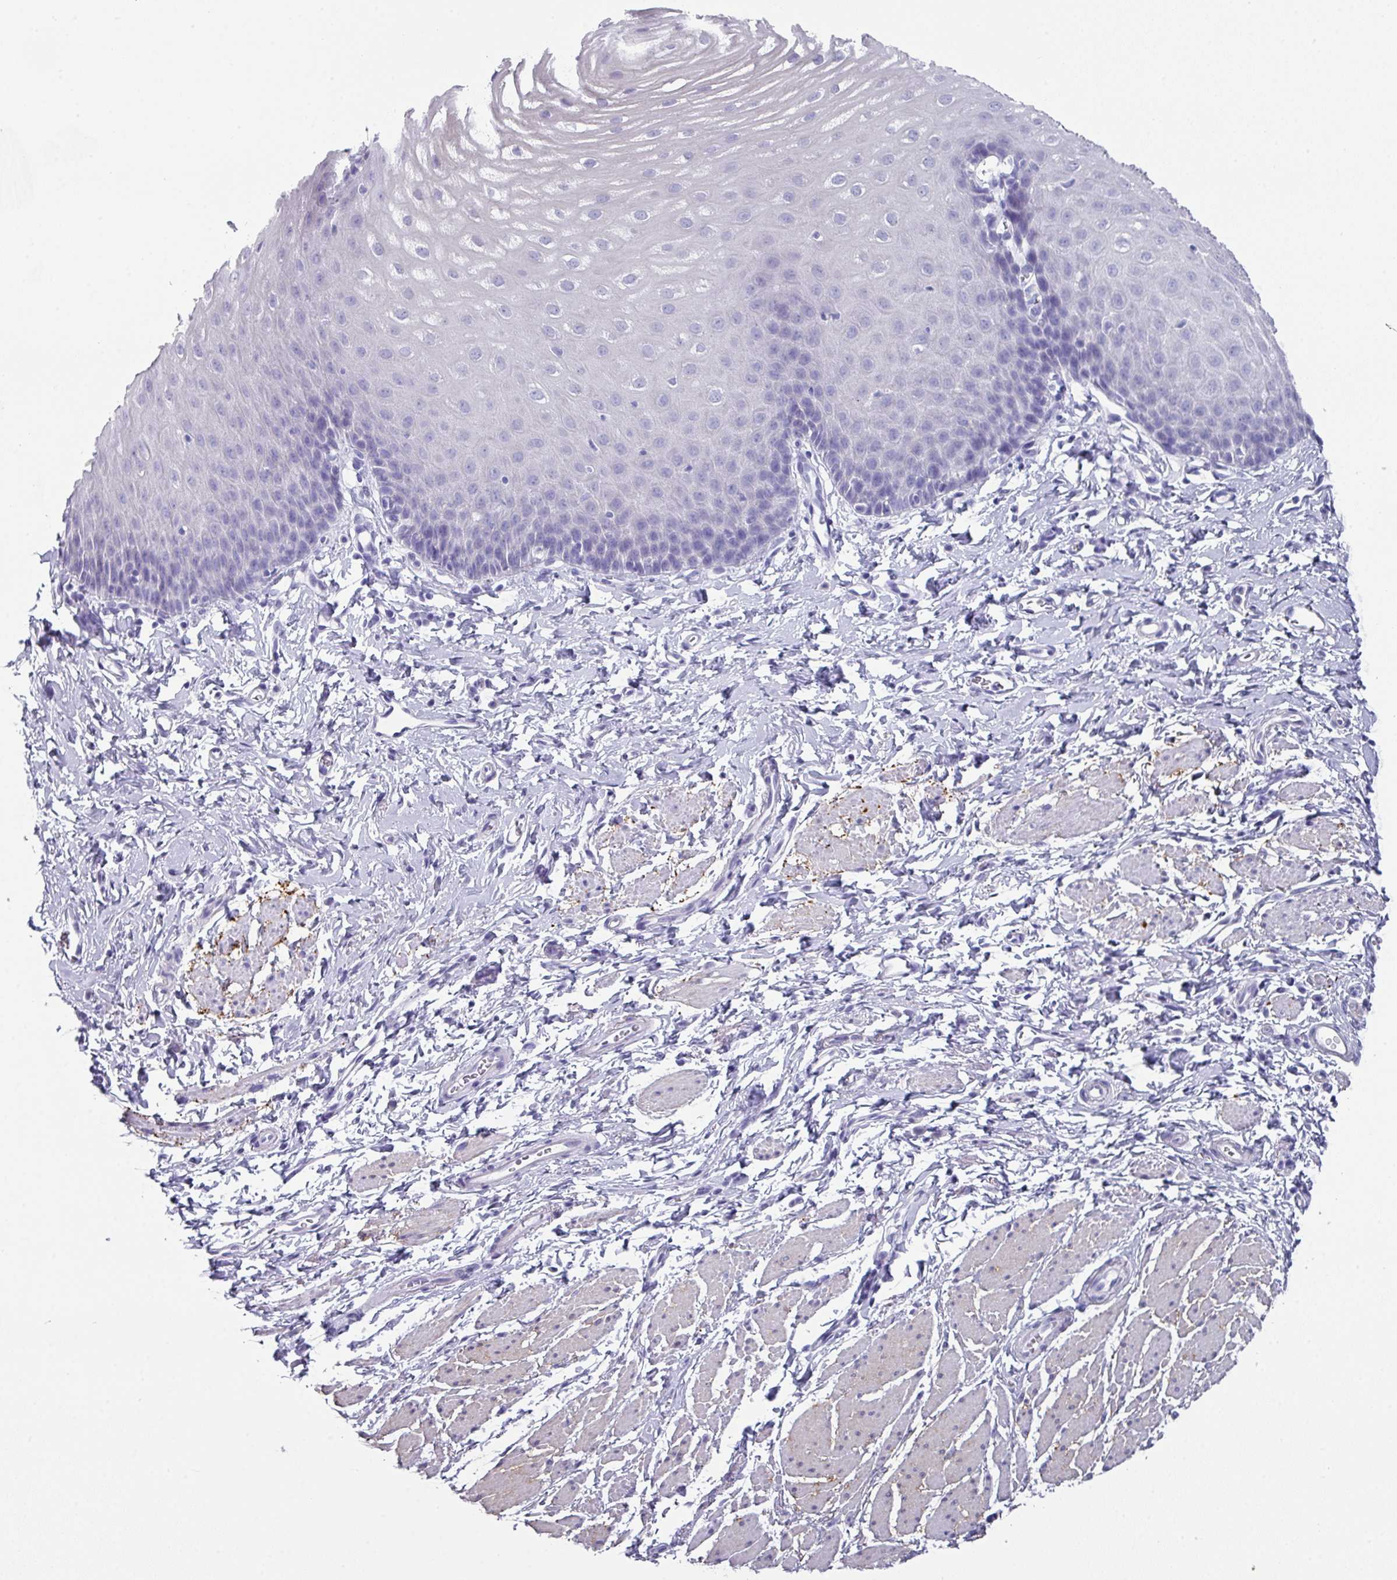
{"staining": {"intensity": "negative", "quantity": "none", "location": "none"}, "tissue": "esophagus", "cell_type": "Squamous epithelial cells", "image_type": "normal", "snomed": [{"axis": "morphology", "description": "Normal tissue, NOS"}, {"axis": "topography", "description": "Esophagus"}], "caption": "This is a micrograph of immunohistochemistry staining of benign esophagus, which shows no staining in squamous epithelial cells.", "gene": "PEX10", "patient": {"sex": "male", "age": 70}}